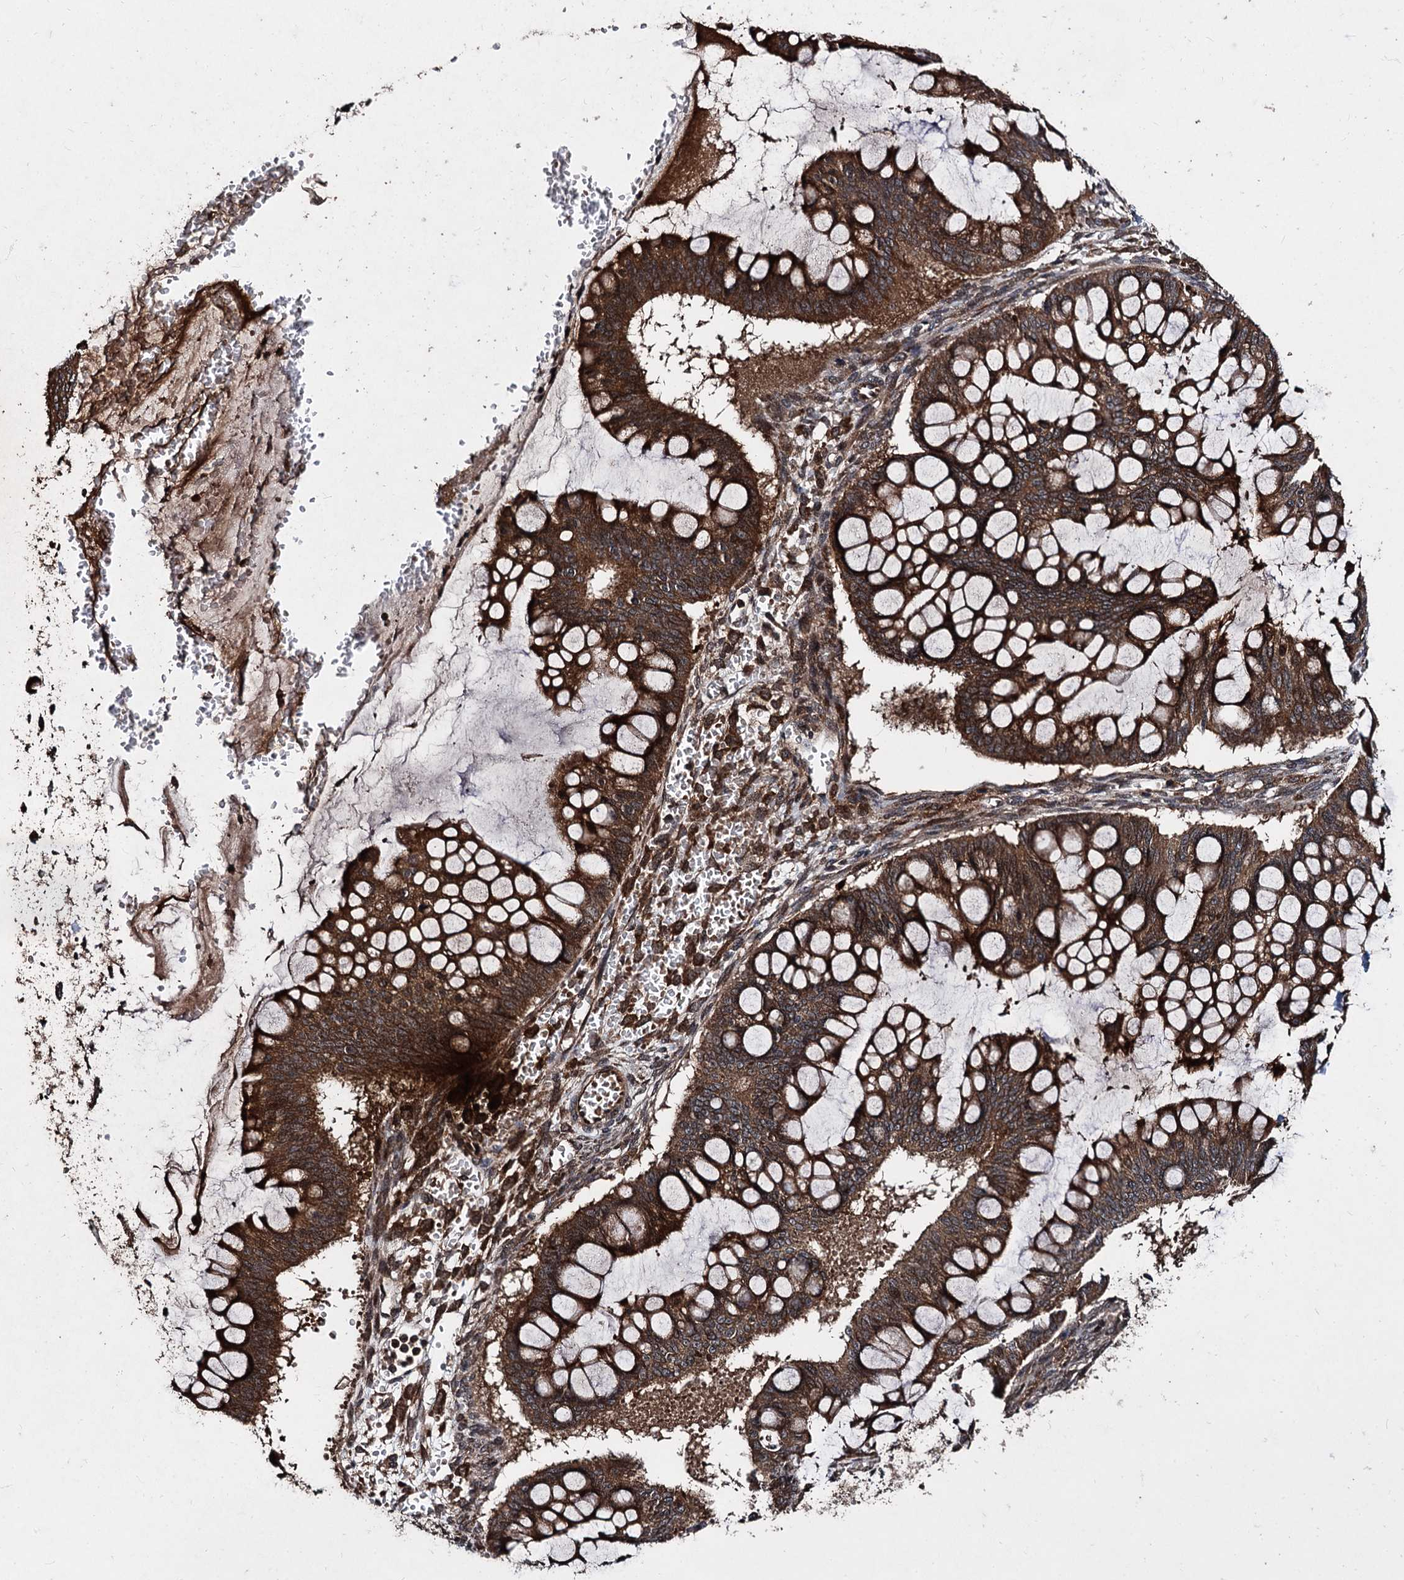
{"staining": {"intensity": "strong", "quantity": ">75%", "location": "cytoplasmic/membranous"}, "tissue": "ovarian cancer", "cell_type": "Tumor cells", "image_type": "cancer", "snomed": [{"axis": "morphology", "description": "Cystadenocarcinoma, mucinous, NOS"}, {"axis": "topography", "description": "Ovary"}], "caption": "Protein staining displays strong cytoplasmic/membranous staining in approximately >75% of tumor cells in ovarian mucinous cystadenocarcinoma. (DAB (3,3'-diaminobenzidine) = brown stain, brightfield microscopy at high magnification).", "gene": "BCL2L2", "patient": {"sex": "female", "age": 73}}